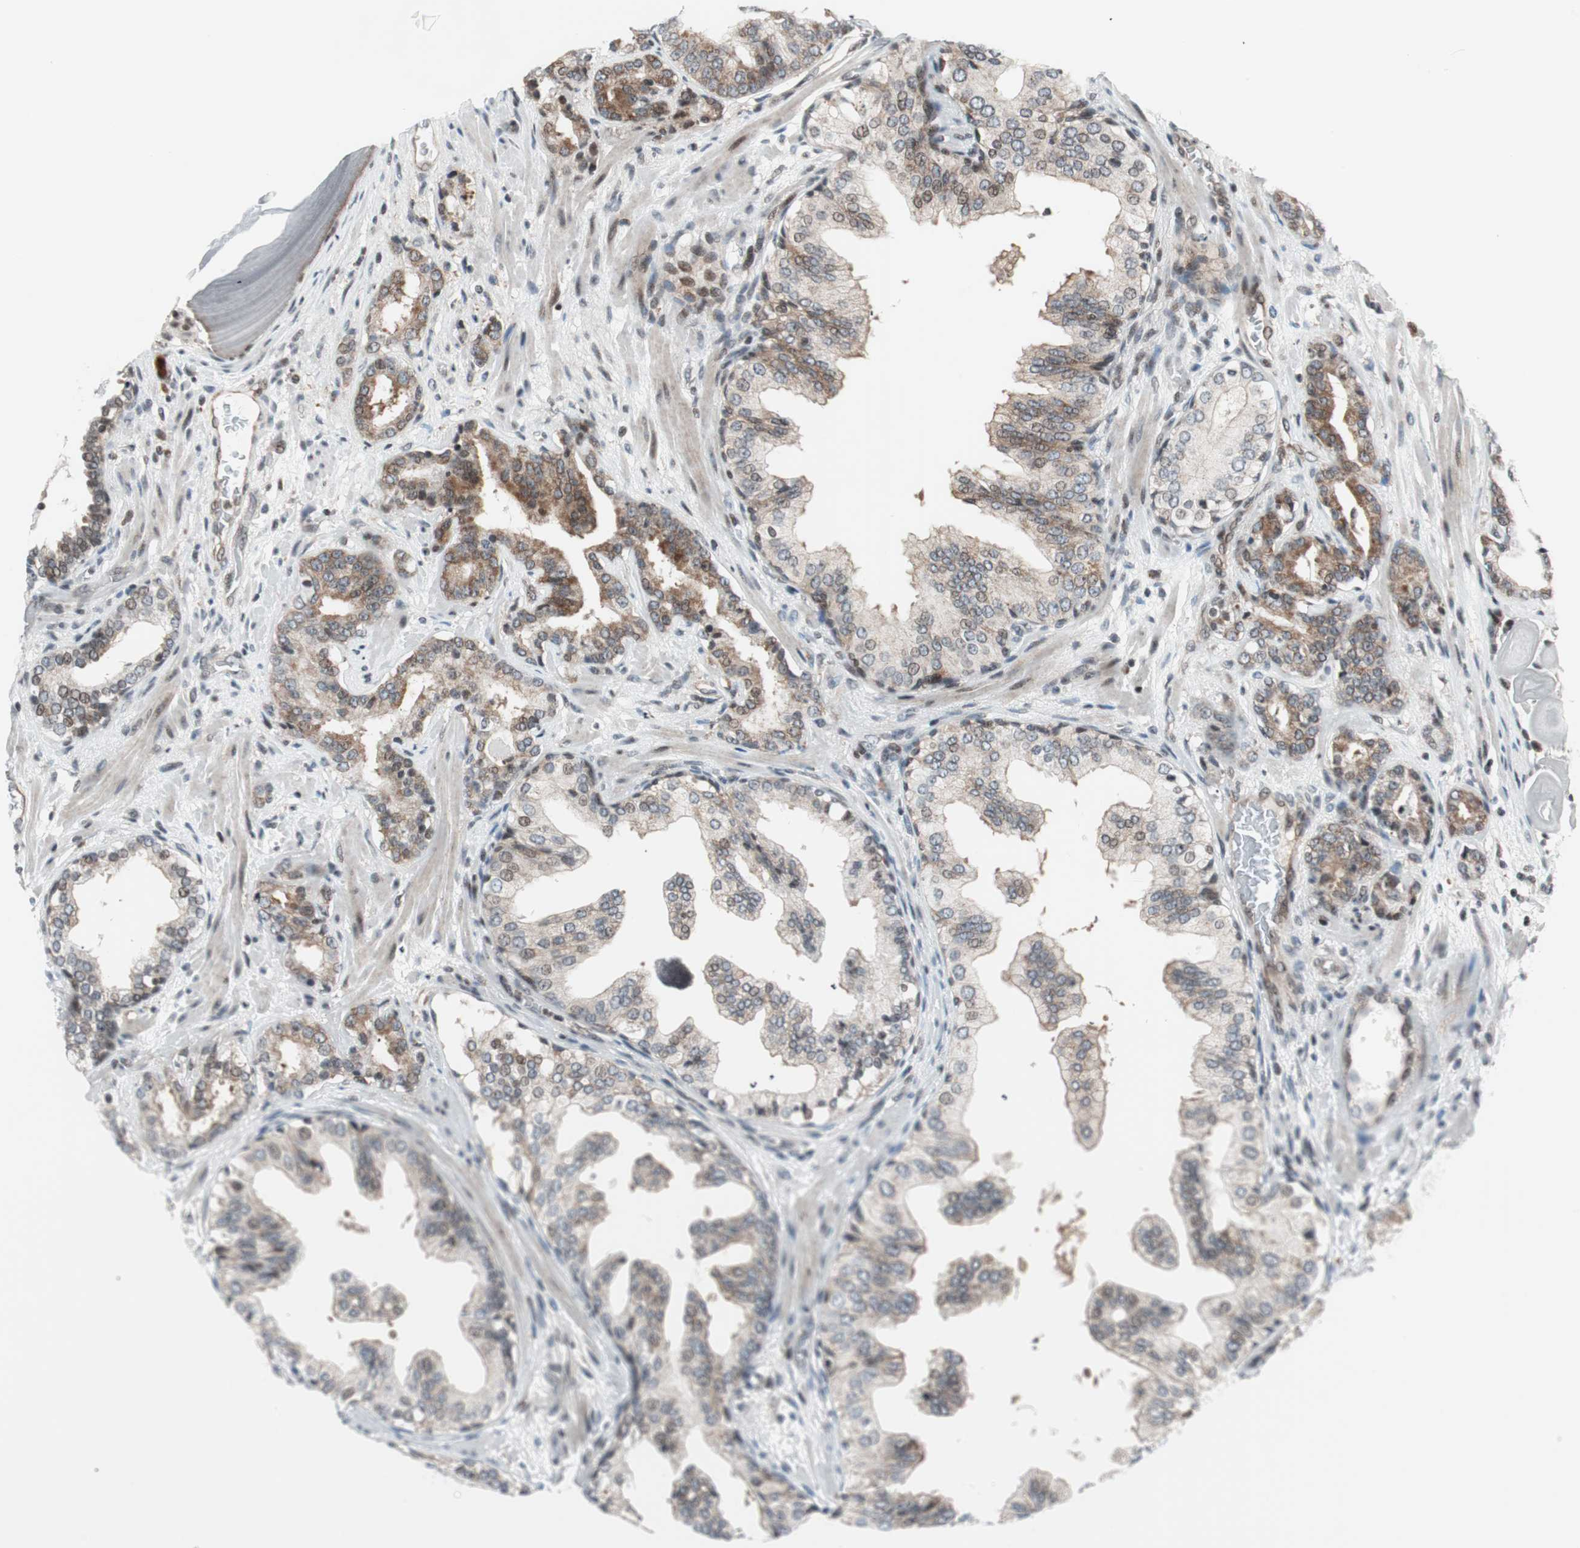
{"staining": {"intensity": "moderate", "quantity": ">75%", "location": "cytoplasmic/membranous"}, "tissue": "prostate cancer", "cell_type": "Tumor cells", "image_type": "cancer", "snomed": [{"axis": "morphology", "description": "Adenocarcinoma, Low grade"}, {"axis": "topography", "description": "Prostate"}], "caption": "The histopathology image shows staining of low-grade adenocarcinoma (prostate), revealing moderate cytoplasmic/membranous protein staining (brown color) within tumor cells.", "gene": "TPT1", "patient": {"sex": "male", "age": 63}}